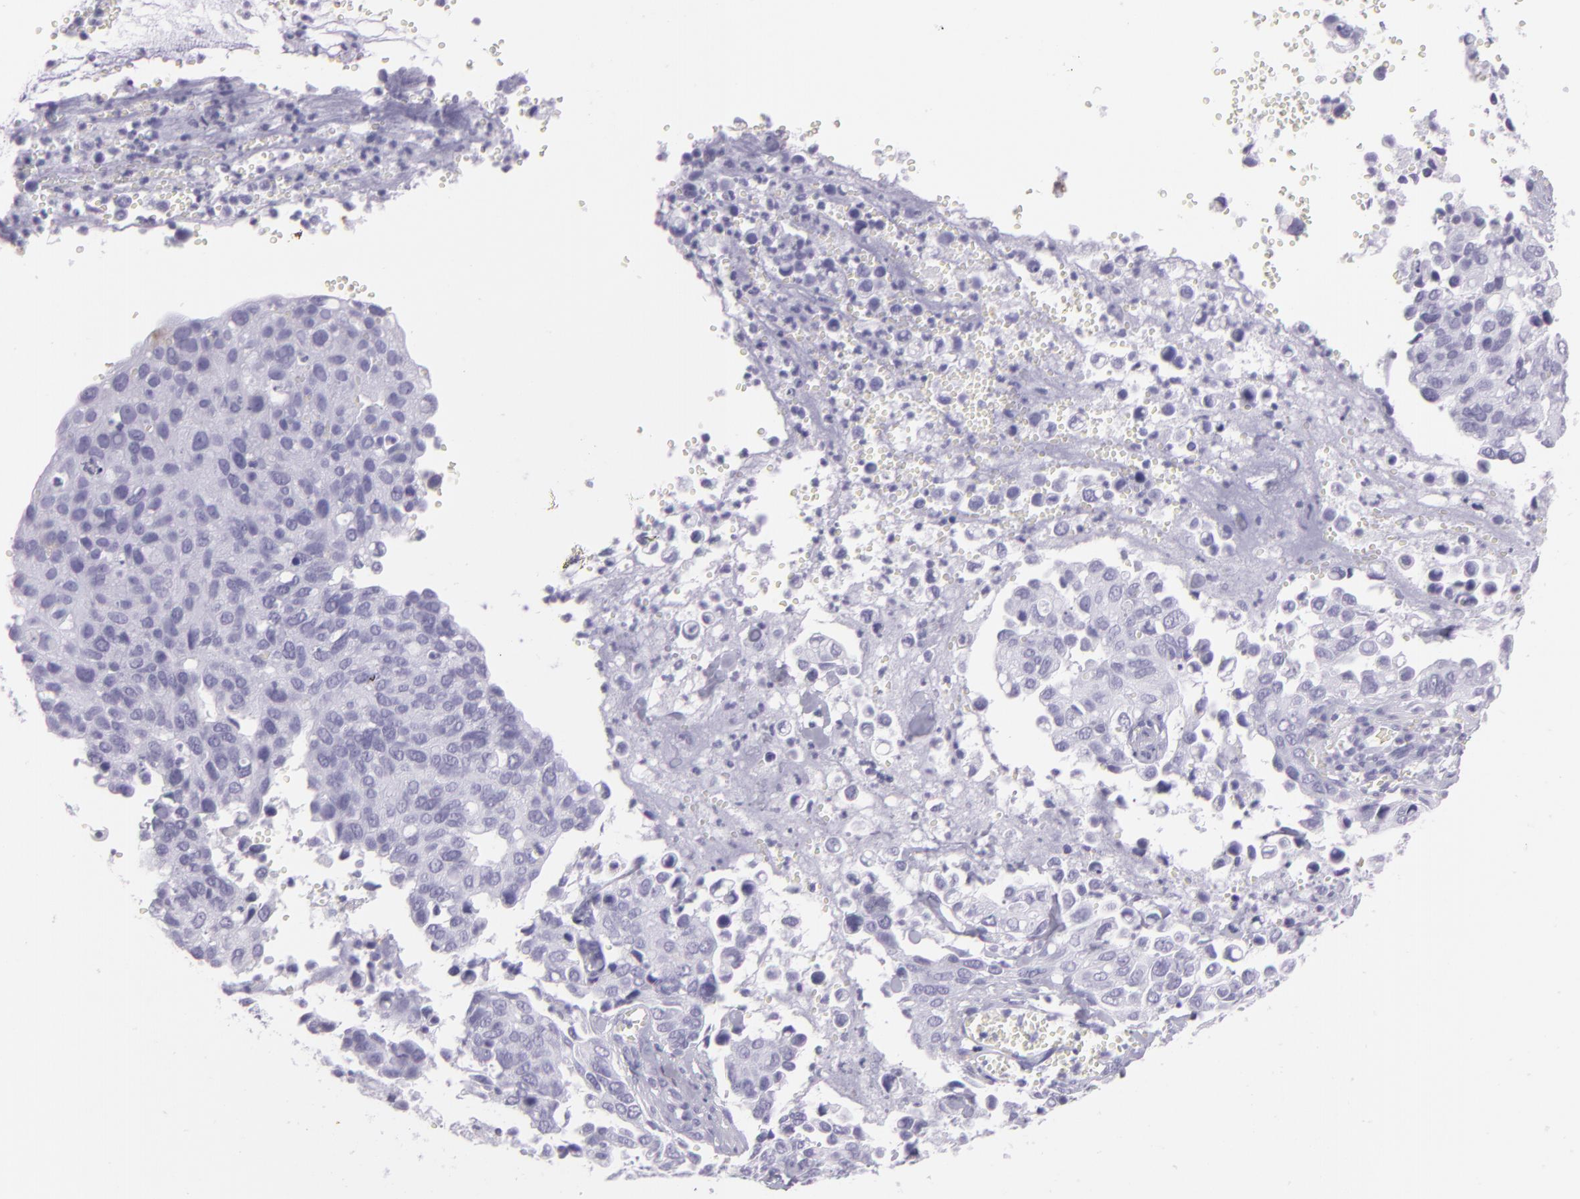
{"staining": {"intensity": "negative", "quantity": "none", "location": "none"}, "tissue": "cervical cancer", "cell_type": "Tumor cells", "image_type": "cancer", "snomed": [{"axis": "morphology", "description": "Normal tissue, NOS"}, {"axis": "morphology", "description": "Squamous cell carcinoma, NOS"}, {"axis": "topography", "description": "Cervix"}], "caption": "Photomicrograph shows no significant protein staining in tumor cells of cervical cancer (squamous cell carcinoma). (Brightfield microscopy of DAB immunohistochemistry at high magnification).", "gene": "MUC6", "patient": {"sex": "female", "age": 45}}